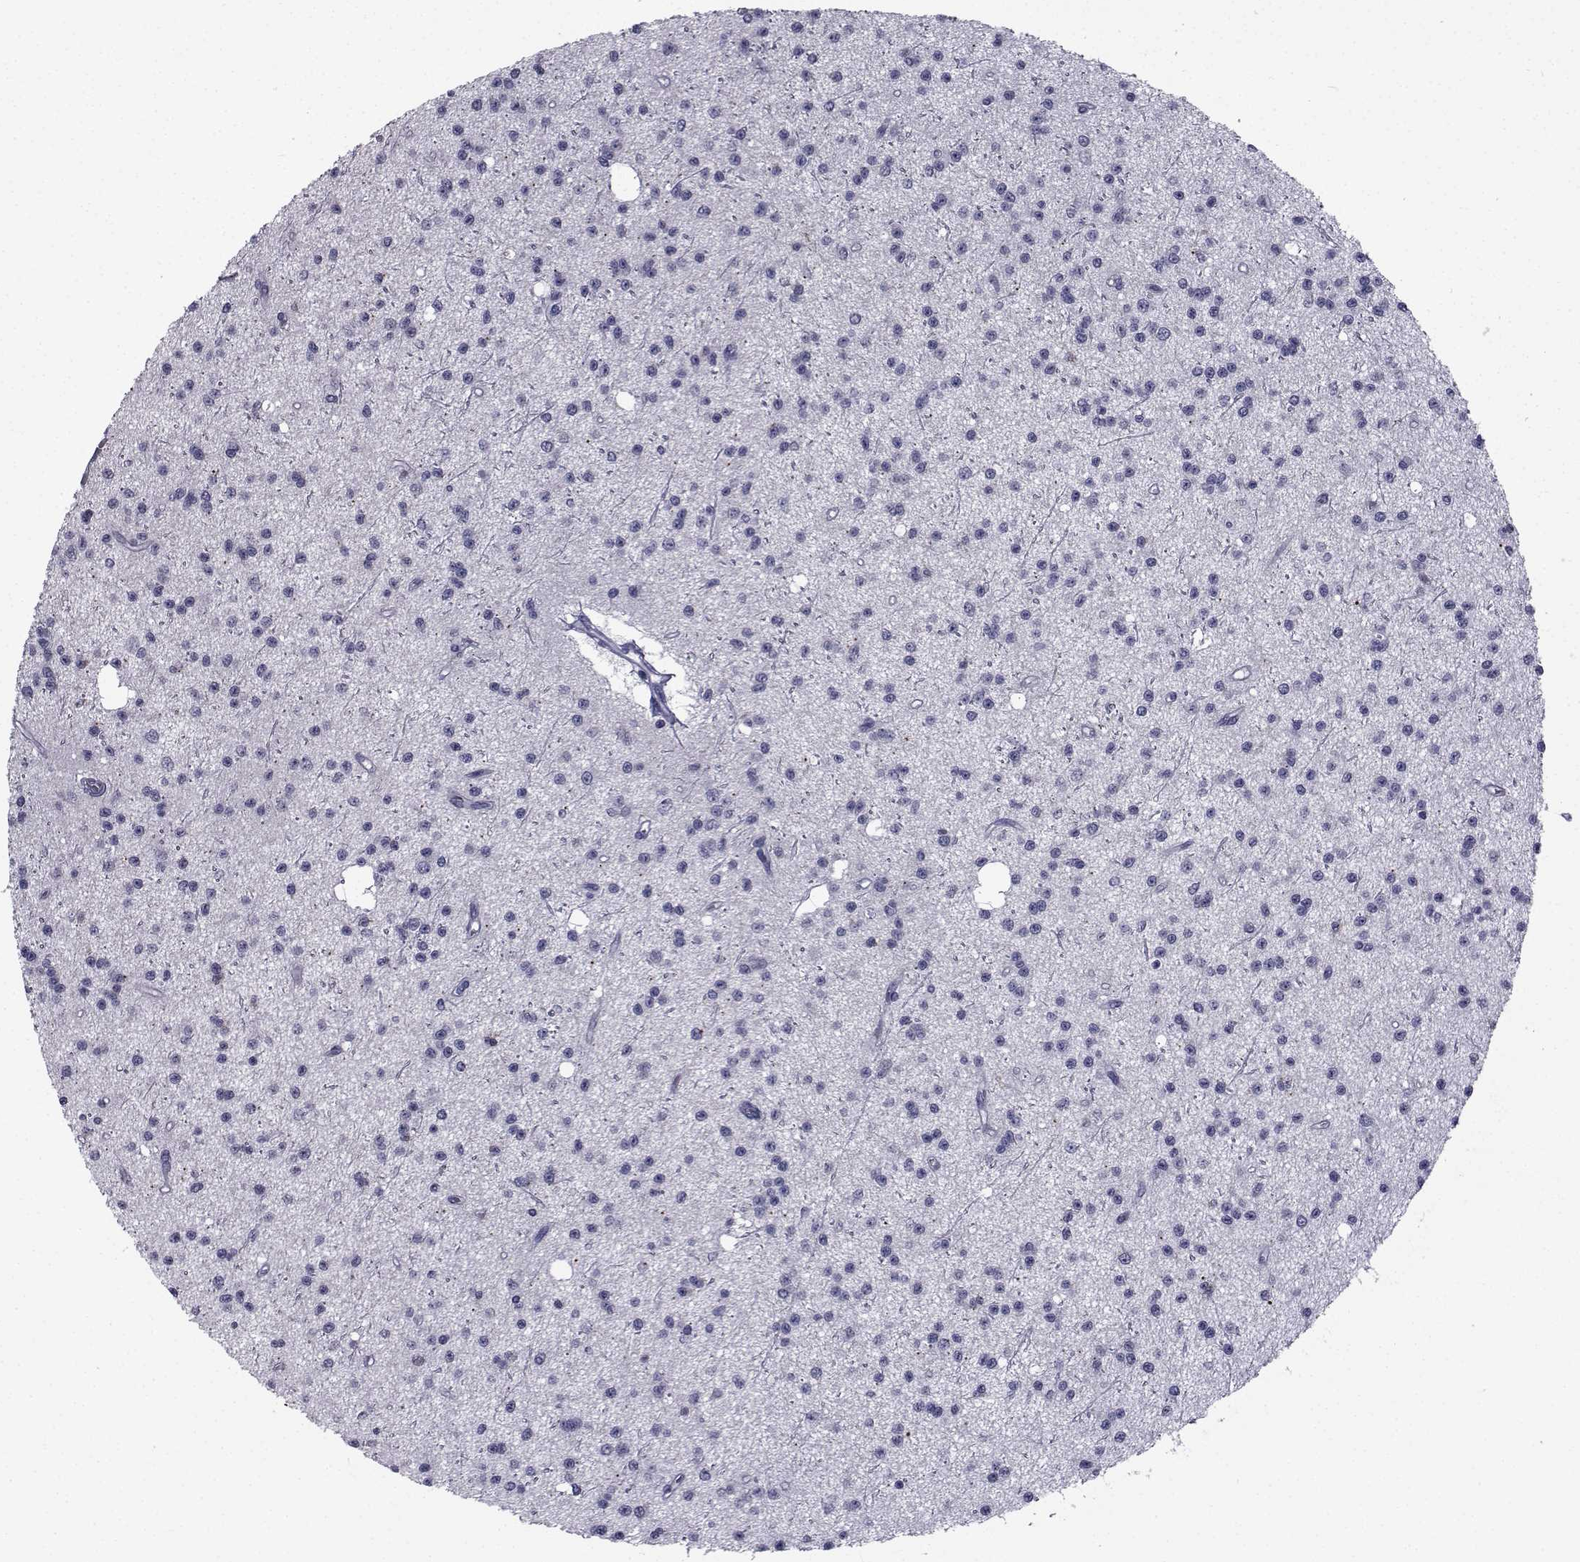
{"staining": {"intensity": "negative", "quantity": "none", "location": "none"}, "tissue": "glioma", "cell_type": "Tumor cells", "image_type": "cancer", "snomed": [{"axis": "morphology", "description": "Glioma, malignant, Low grade"}, {"axis": "topography", "description": "Brain"}], "caption": "Tumor cells show no significant protein staining in malignant low-grade glioma. The staining was performed using DAB (3,3'-diaminobenzidine) to visualize the protein expression in brown, while the nuclei were stained in blue with hematoxylin (Magnification: 20x).", "gene": "FDXR", "patient": {"sex": "male", "age": 27}}